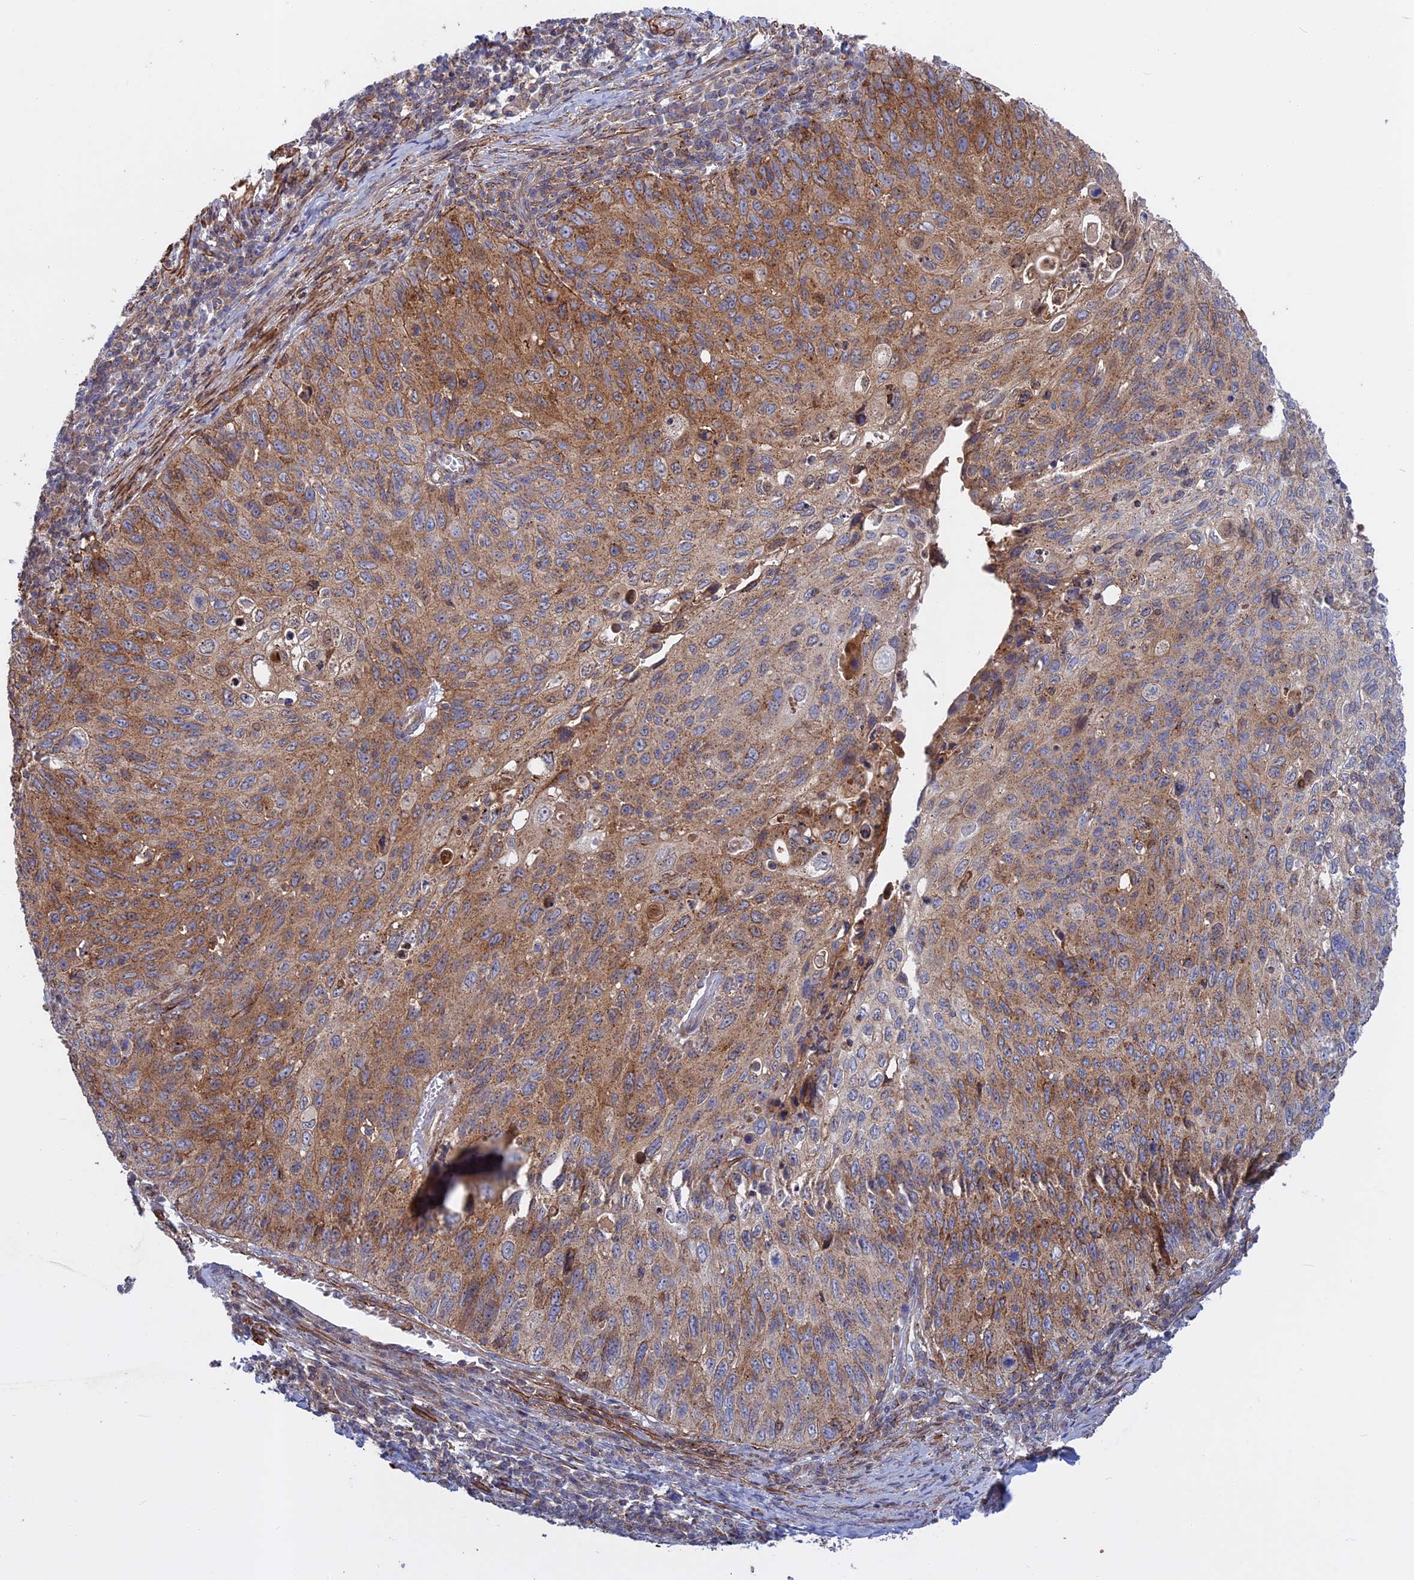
{"staining": {"intensity": "moderate", "quantity": ">75%", "location": "cytoplasmic/membranous"}, "tissue": "cervical cancer", "cell_type": "Tumor cells", "image_type": "cancer", "snomed": [{"axis": "morphology", "description": "Squamous cell carcinoma, NOS"}, {"axis": "topography", "description": "Cervix"}], "caption": "Immunohistochemical staining of human cervical cancer (squamous cell carcinoma) displays medium levels of moderate cytoplasmic/membranous positivity in approximately >75% of tumor cells. The protein of interest is stained brown, and the nuclei are stained in blue (DAB IHC with brightfield microscopy, high magnification).", "gene": "LYPD5", "patient": {"sex": "female", "age": 70}}